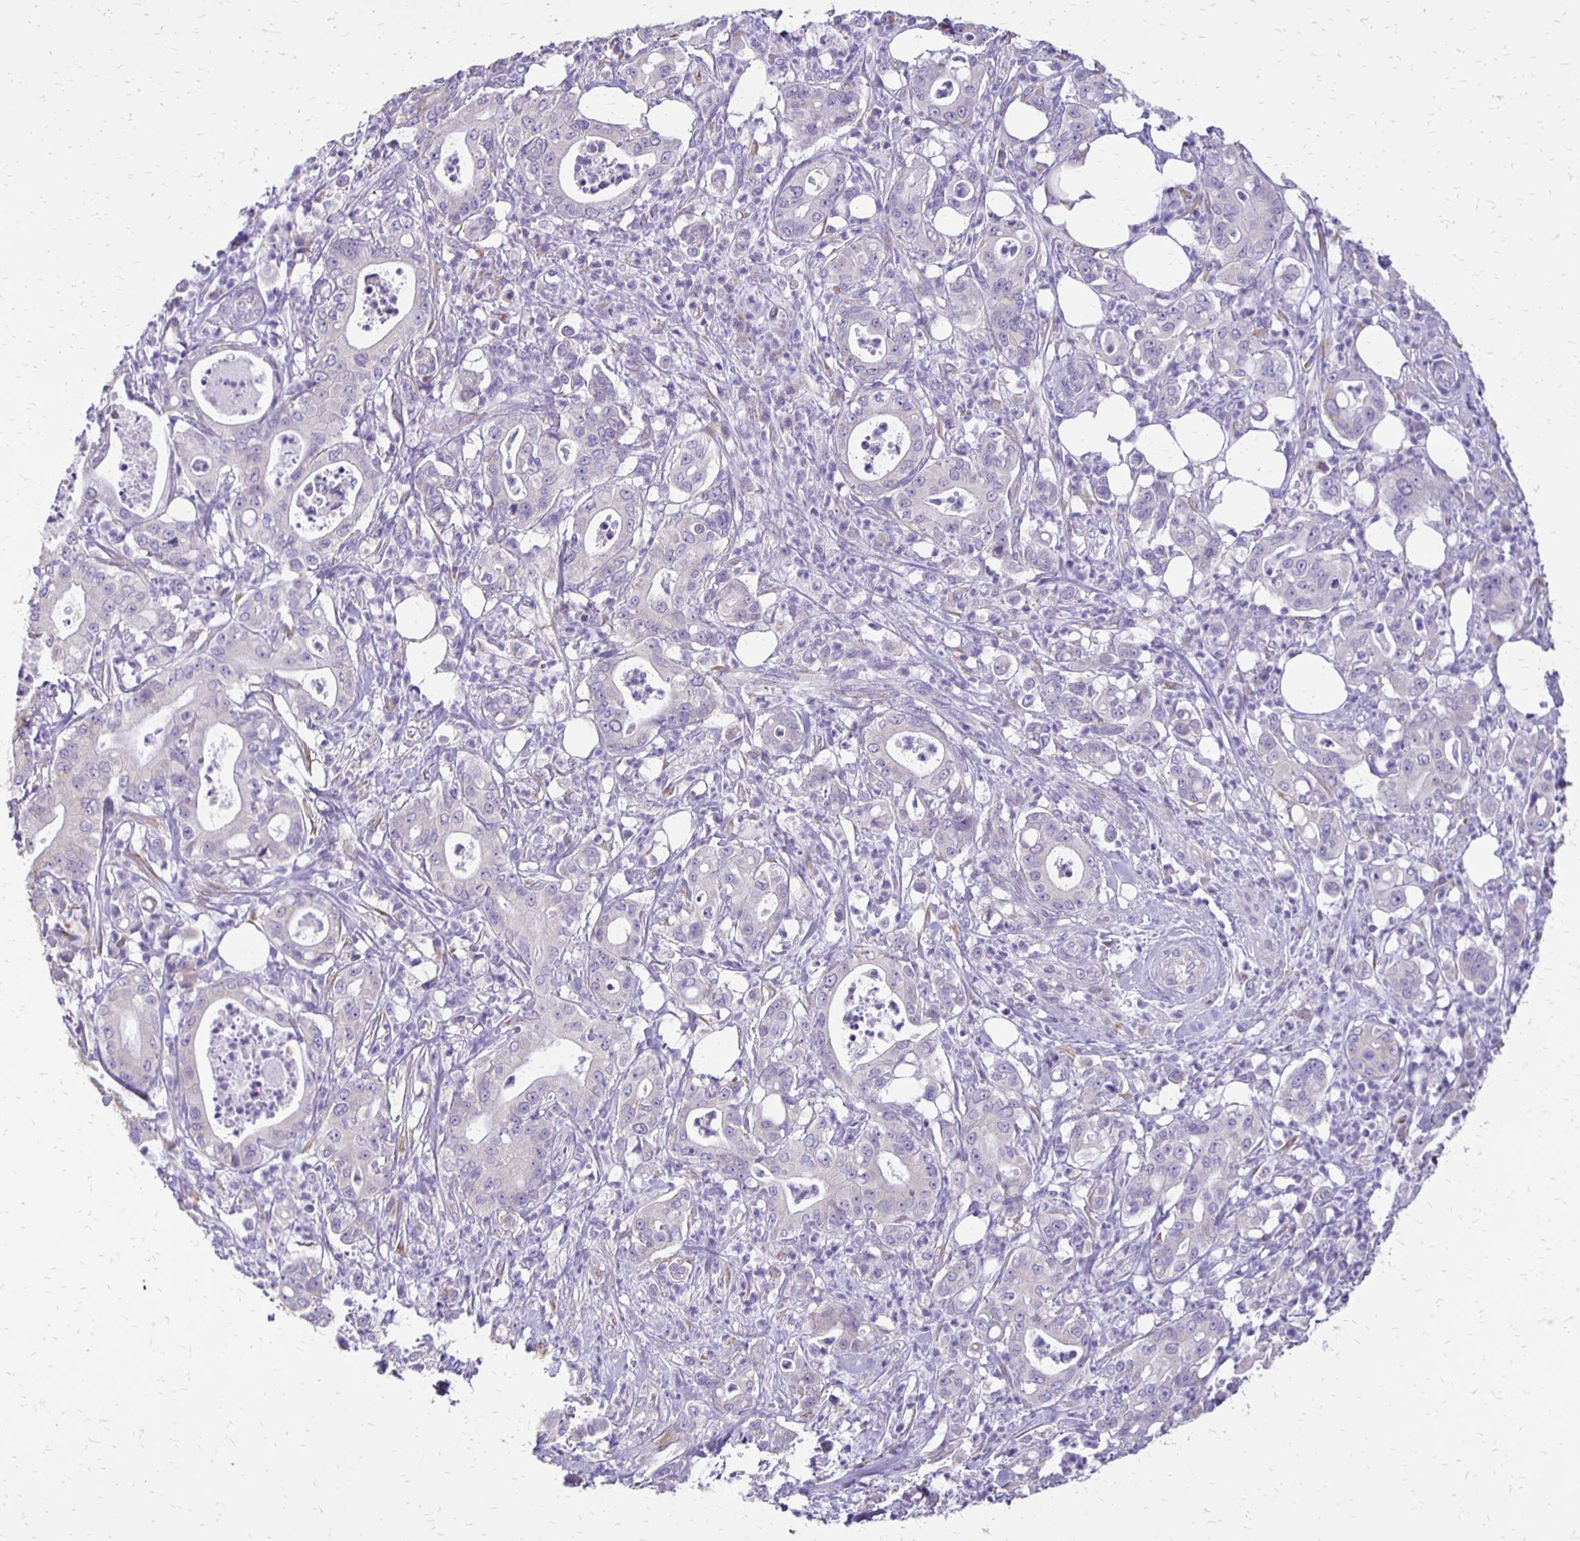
{"staining": {"intensity": "negative", "quantity": "none", "location": "none"}, "tissue": "pancreatic cancer", "cell_type": "Tumor cells", "image_type": "cancer", "snomed": [{"axis": "morphology", "description": "Adenocarcinoma, NOS"}, {"axis": "topography", "description": "Pancreas"}], "caption": "IHC image of neoplastic tissue: human pancreatic cancer stained with DAB (3,3'-diaminobenzidine) exhibits no significant protein staining in tumor cells. (Stains: DAB IHC with hematoxylin counter stain, Microscopy: brightfield microscopy at high magnification).", "gene": "ANKRD45", "patient": {"sex": "male", "age": 71}}